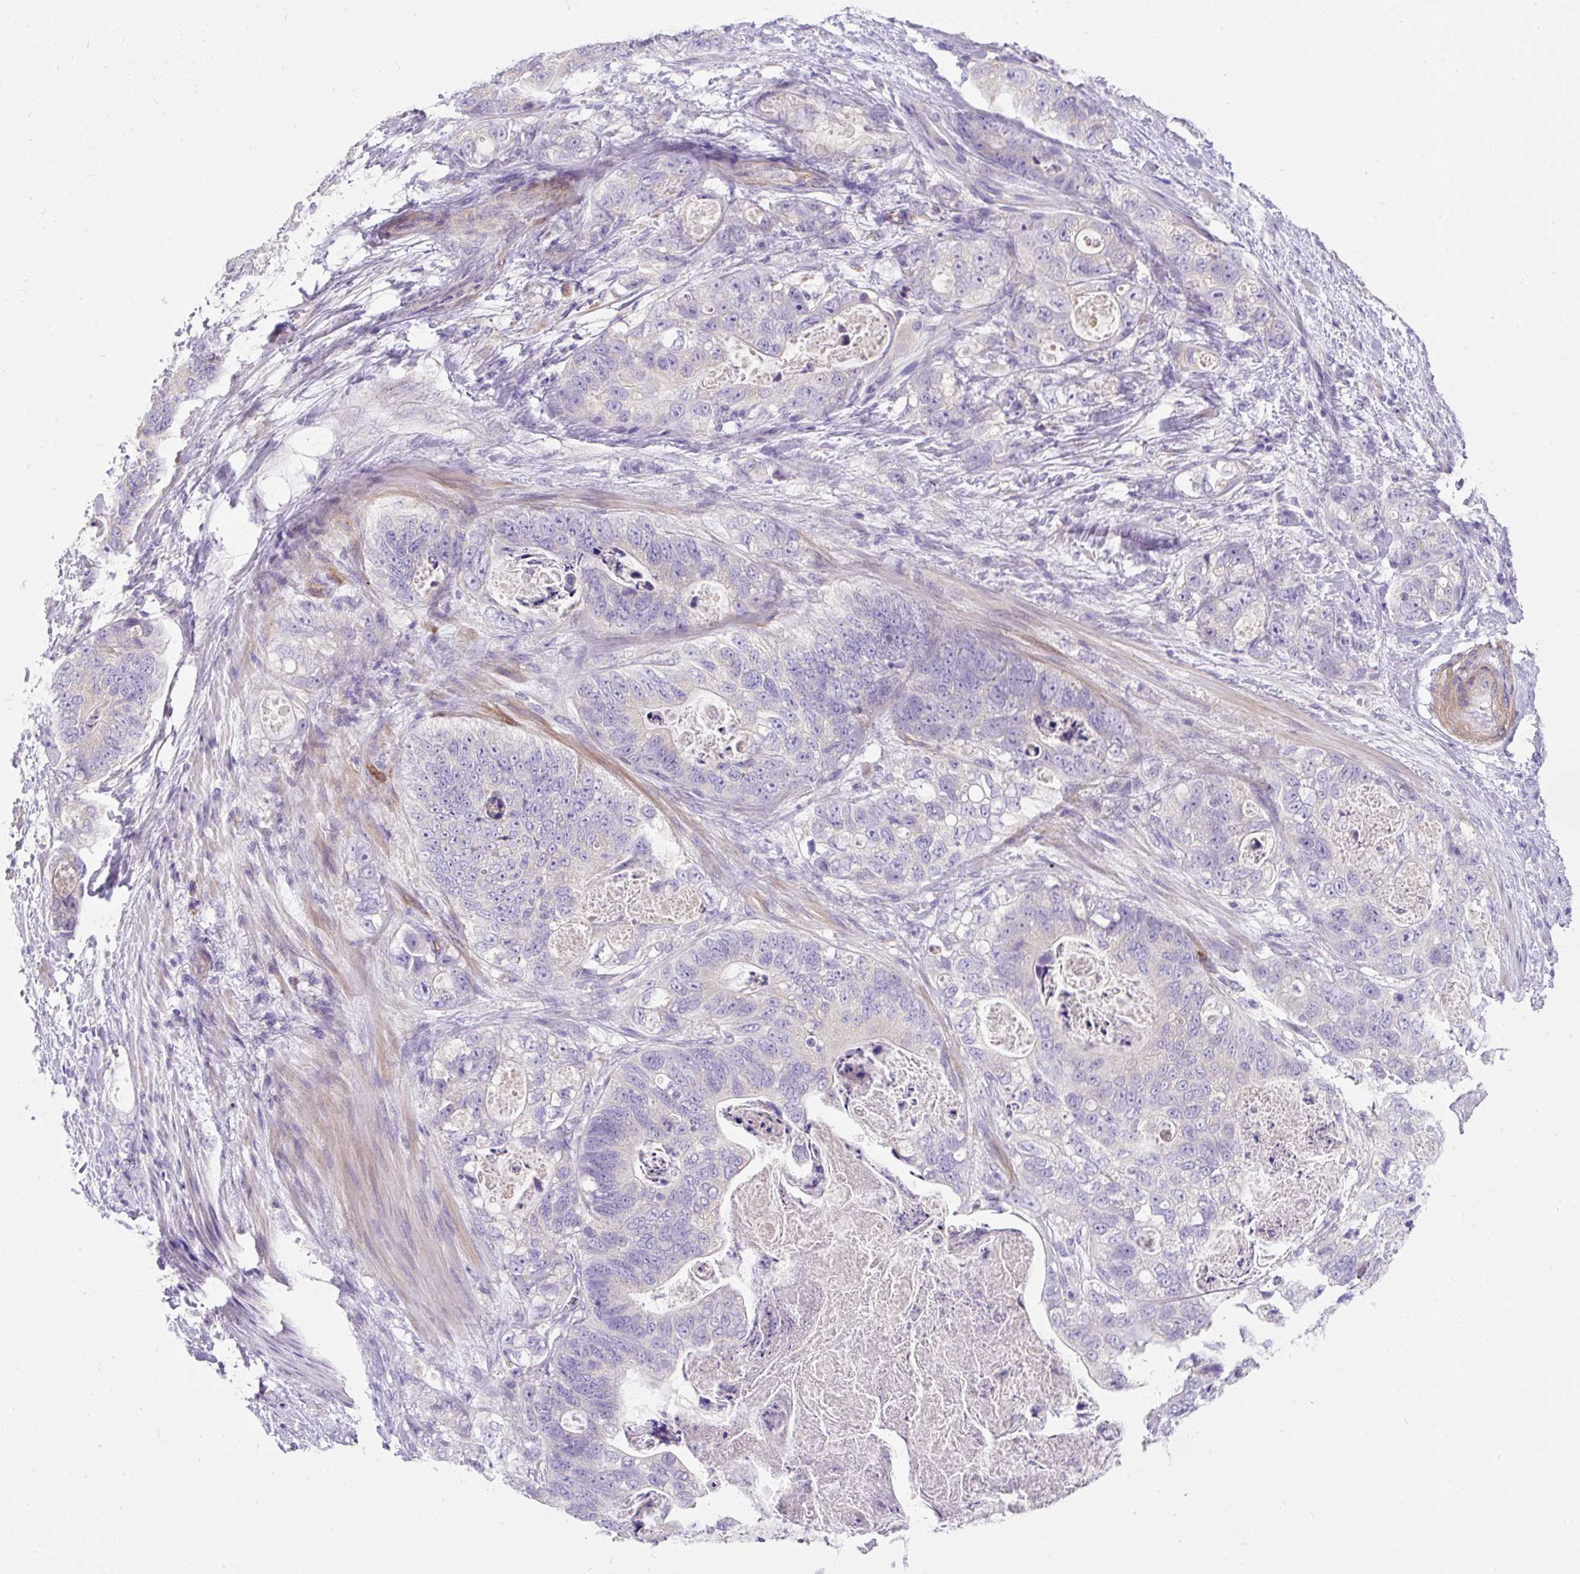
{"staining": {"intensity": "negative", "quantity": "none", "location": "none"}, "tissue": "stomach cancer", "cell_type": "Tumor cells", "image_type": "cancer", "snomed": [{"axis": "morphology", "description": "Normal tissue, NOS"}, {"axis": "morphology", "description": "Adenocarcinoma, NOS"}, {"axis": "topography", "description": "Stomach"}], "caption": "High magnification brightfield microscopy of adenocarcinoma (stomach) stained with DAB (3,3'-diaminobenzidine) (brown) and counterstained with hematoxylin (blue): tumor cells show no significant expression.", "gene": "SUSD5", "patient": {"sex": "female", "age": 89}}